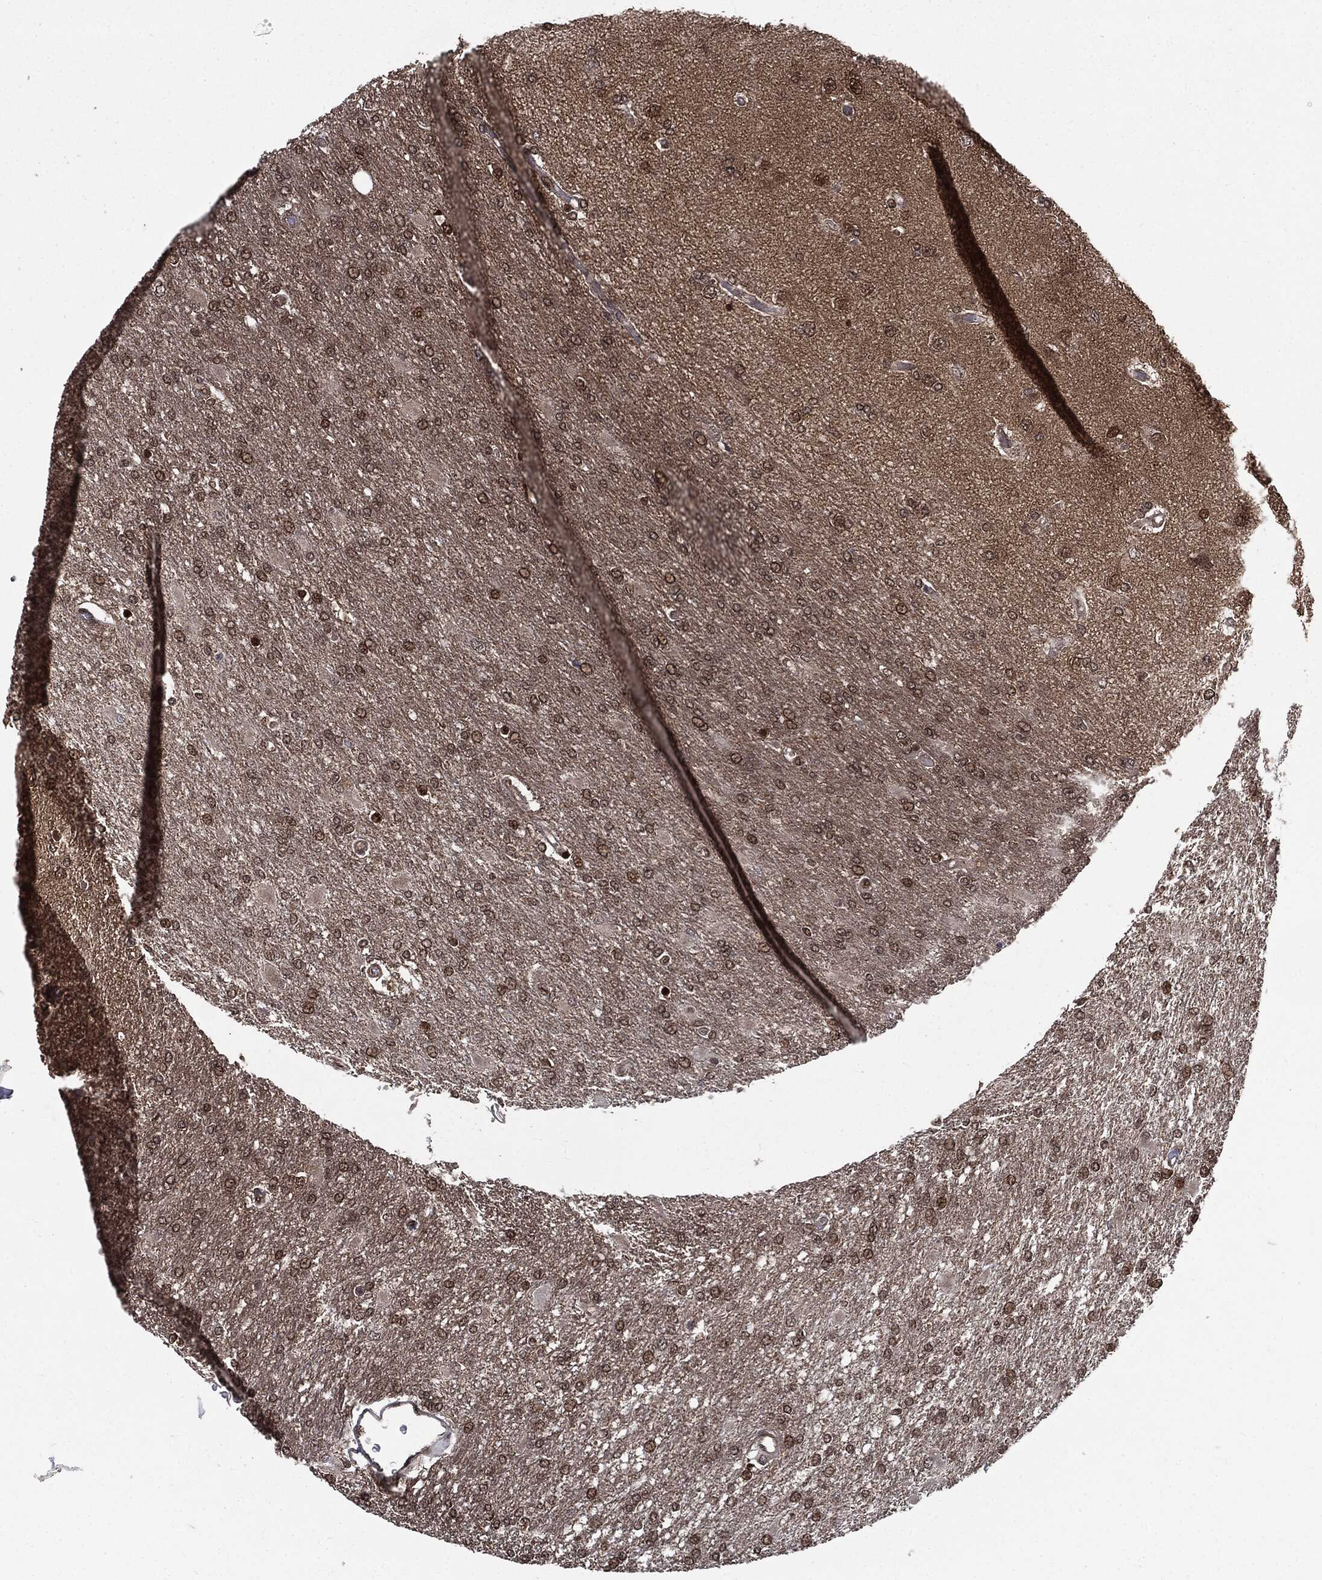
{"staining": {"intensity": "weak", "quantity": "25%-75%", "location": "nuclear"}, "tissue": "glioma", "cell_type": "Tumor cells", "image_type": "cancer", "snomed": [{"axis": "morphology", "description": "Glioma, malignant, High grade"}, {"axis": "topography", "description": "Cerebral cortex"}], "caption": "IHC staining of glioma, which exhibits low levels of weak nuclear staining in approximately 25%-75% of tumor cells indicating weak nuclear protein staining. The staining was performed using DAB (3,3'-diaminobenzidine) (brown) for protein detection and nuclei were counterstained in hematoxylin (blue).", "gene": "PTPA", "patient": {"sex": "male", "age": 79}}